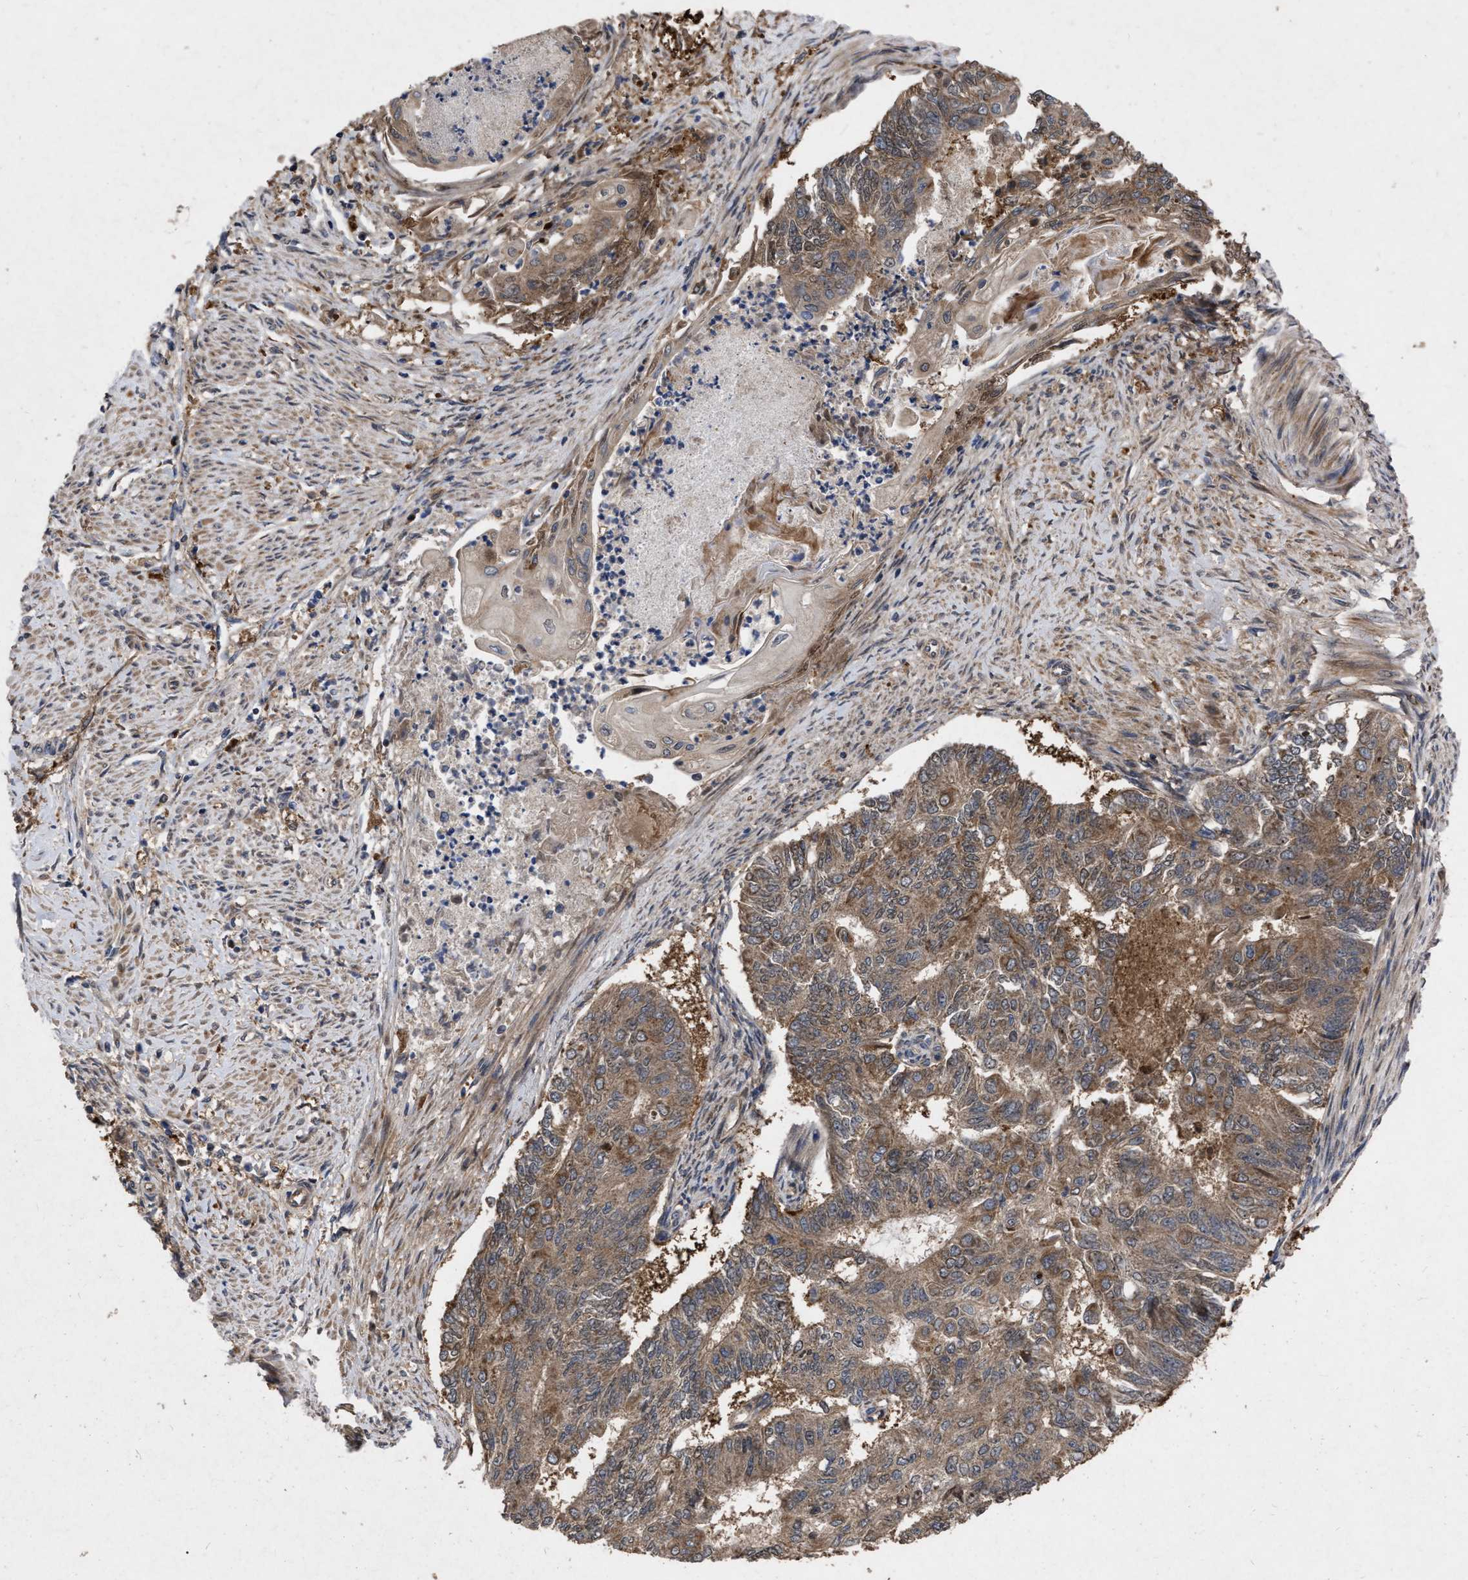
{"staining": {"intensity": "moderate", "quantity": ">75%", "location": "cytoplasmic/membranous"}, "tissue": "endometrial cancer", "cell_type": "Tumor cells", "image_type": "cancer", "snomed": [{"axis": "morphology", "description": "Adenocarcinoma, NOS"}, {"axis": "topography", "description": "Endometrium"}], "caption": "Endometrial adenocarcinoma stained with a protein marker reveals moderate staining in tumor cells.", "gene": "CDKN2C", "patient": {"sex": "female", "age": 32}}